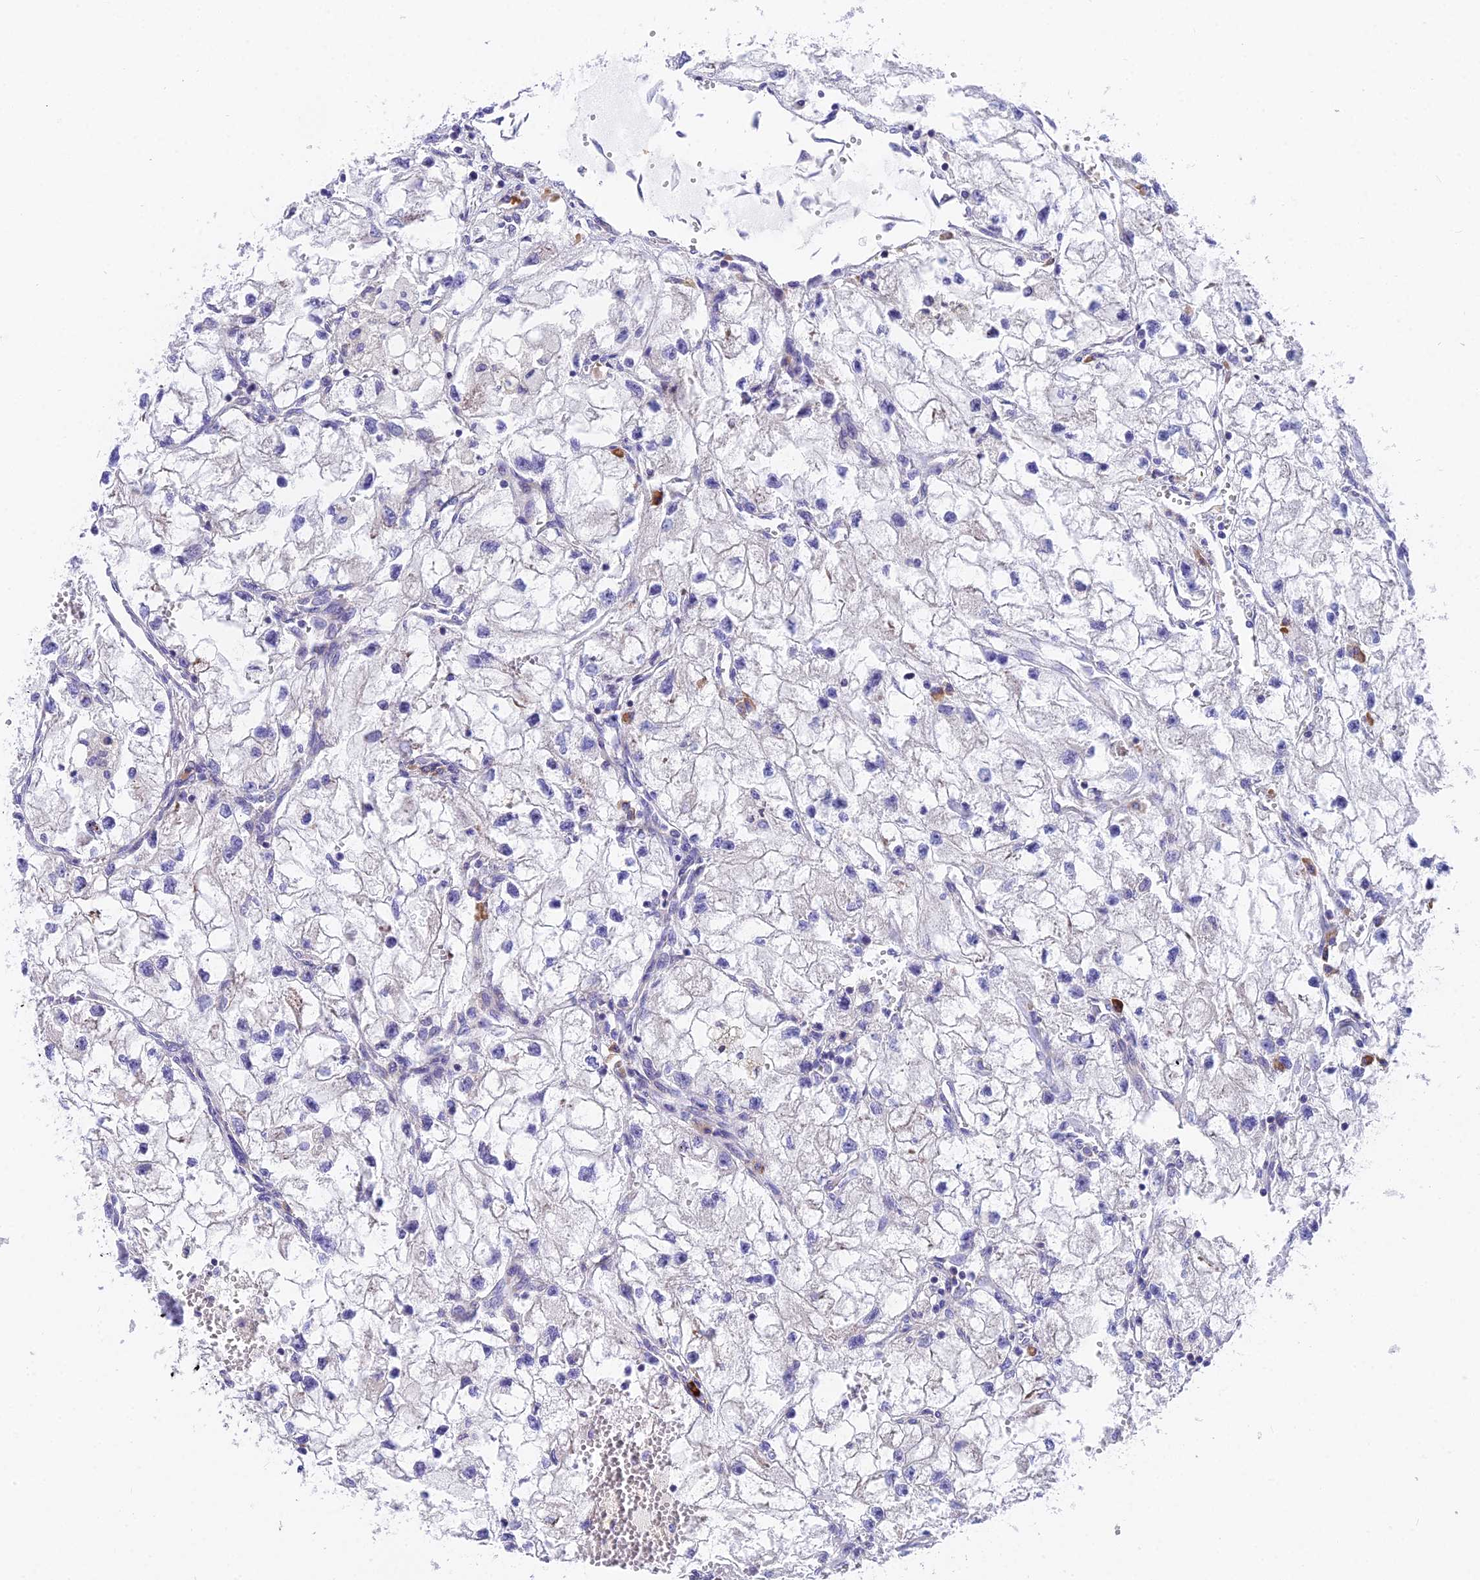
{"staining": {"intensity": "negative", "quantity": "none", "location": "none"}, "tissue": "renal cancer", "cell_type": "Tumor cells", "image_type": "cancer", "snomed": [{"axis": "morphology", "description": "Adenocarcinoma, NOS"}, {"axis": "topography", "description": "Kidney"}], "caption": "There is no significant positivity in tumor cells of adenocarcinoma (renal). Brightfield microscopy of immunohistochemistry (IHC) stained with DAB (3,3'-diaminobenzidine) (brown) and hematoxylin (blue), captured at high magnification.", "gene": "MVB12A", "patient": {"sex": "female", "age": 70}}